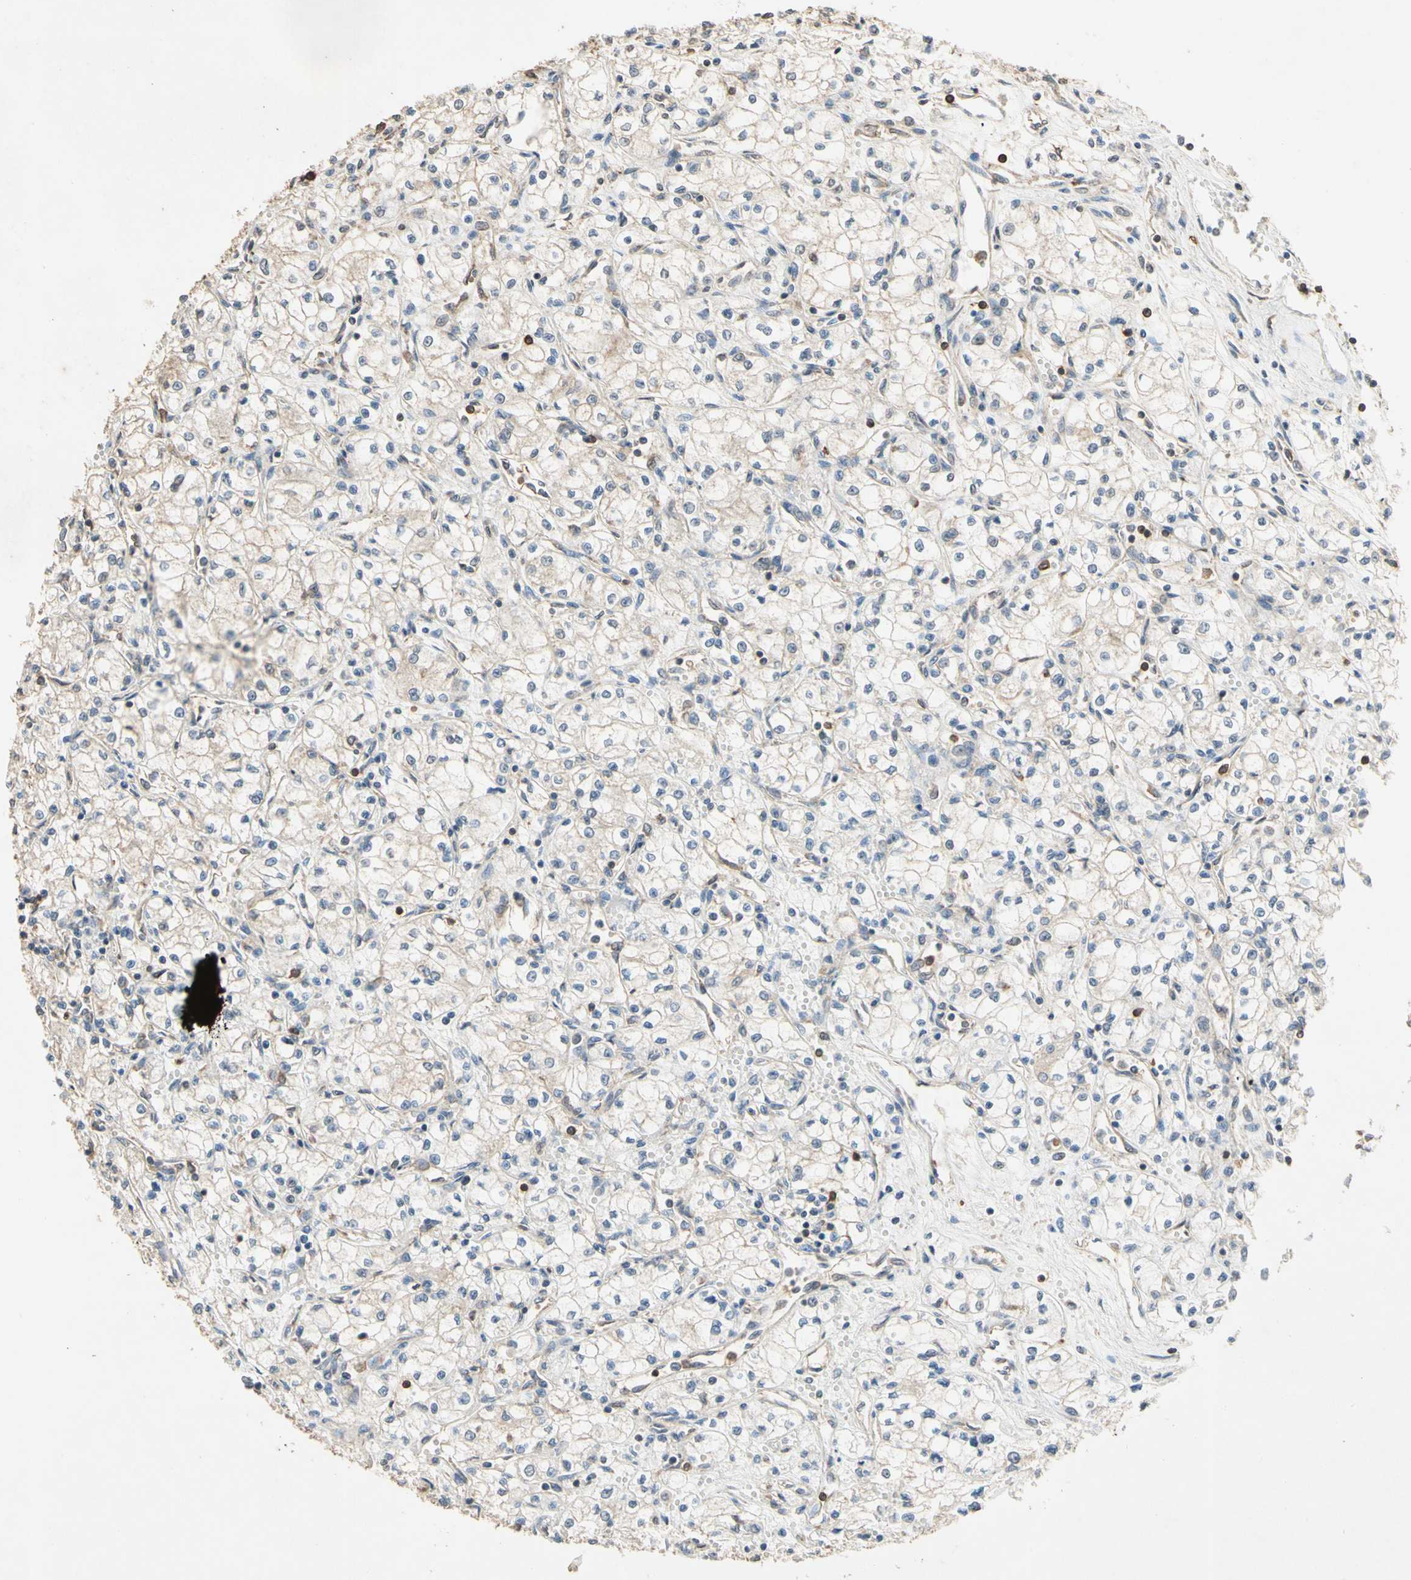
{"staining": {"intensity": "weak", "quantity": "<25%", "location": "cytoplasmic/membranous"}, "tissue": "renal cancer", "cell_type": "Tumor cells", "image_type": "cancer", "snomed": [{"axis": "morphology", "description": "Normal tissue, NOS"}, {"axis": "morphology", "description": "Adenocarcinoma, NOS"}, {"axis": "topography", "description": "Kidney"}], "caption": "Human renal adenocarcinoma stained for a protein using immunohistochemistry exhibits no positivity in tumor cells.", "gene": "MAP3K10", "patient": {"sex": "male", "age": 59}}